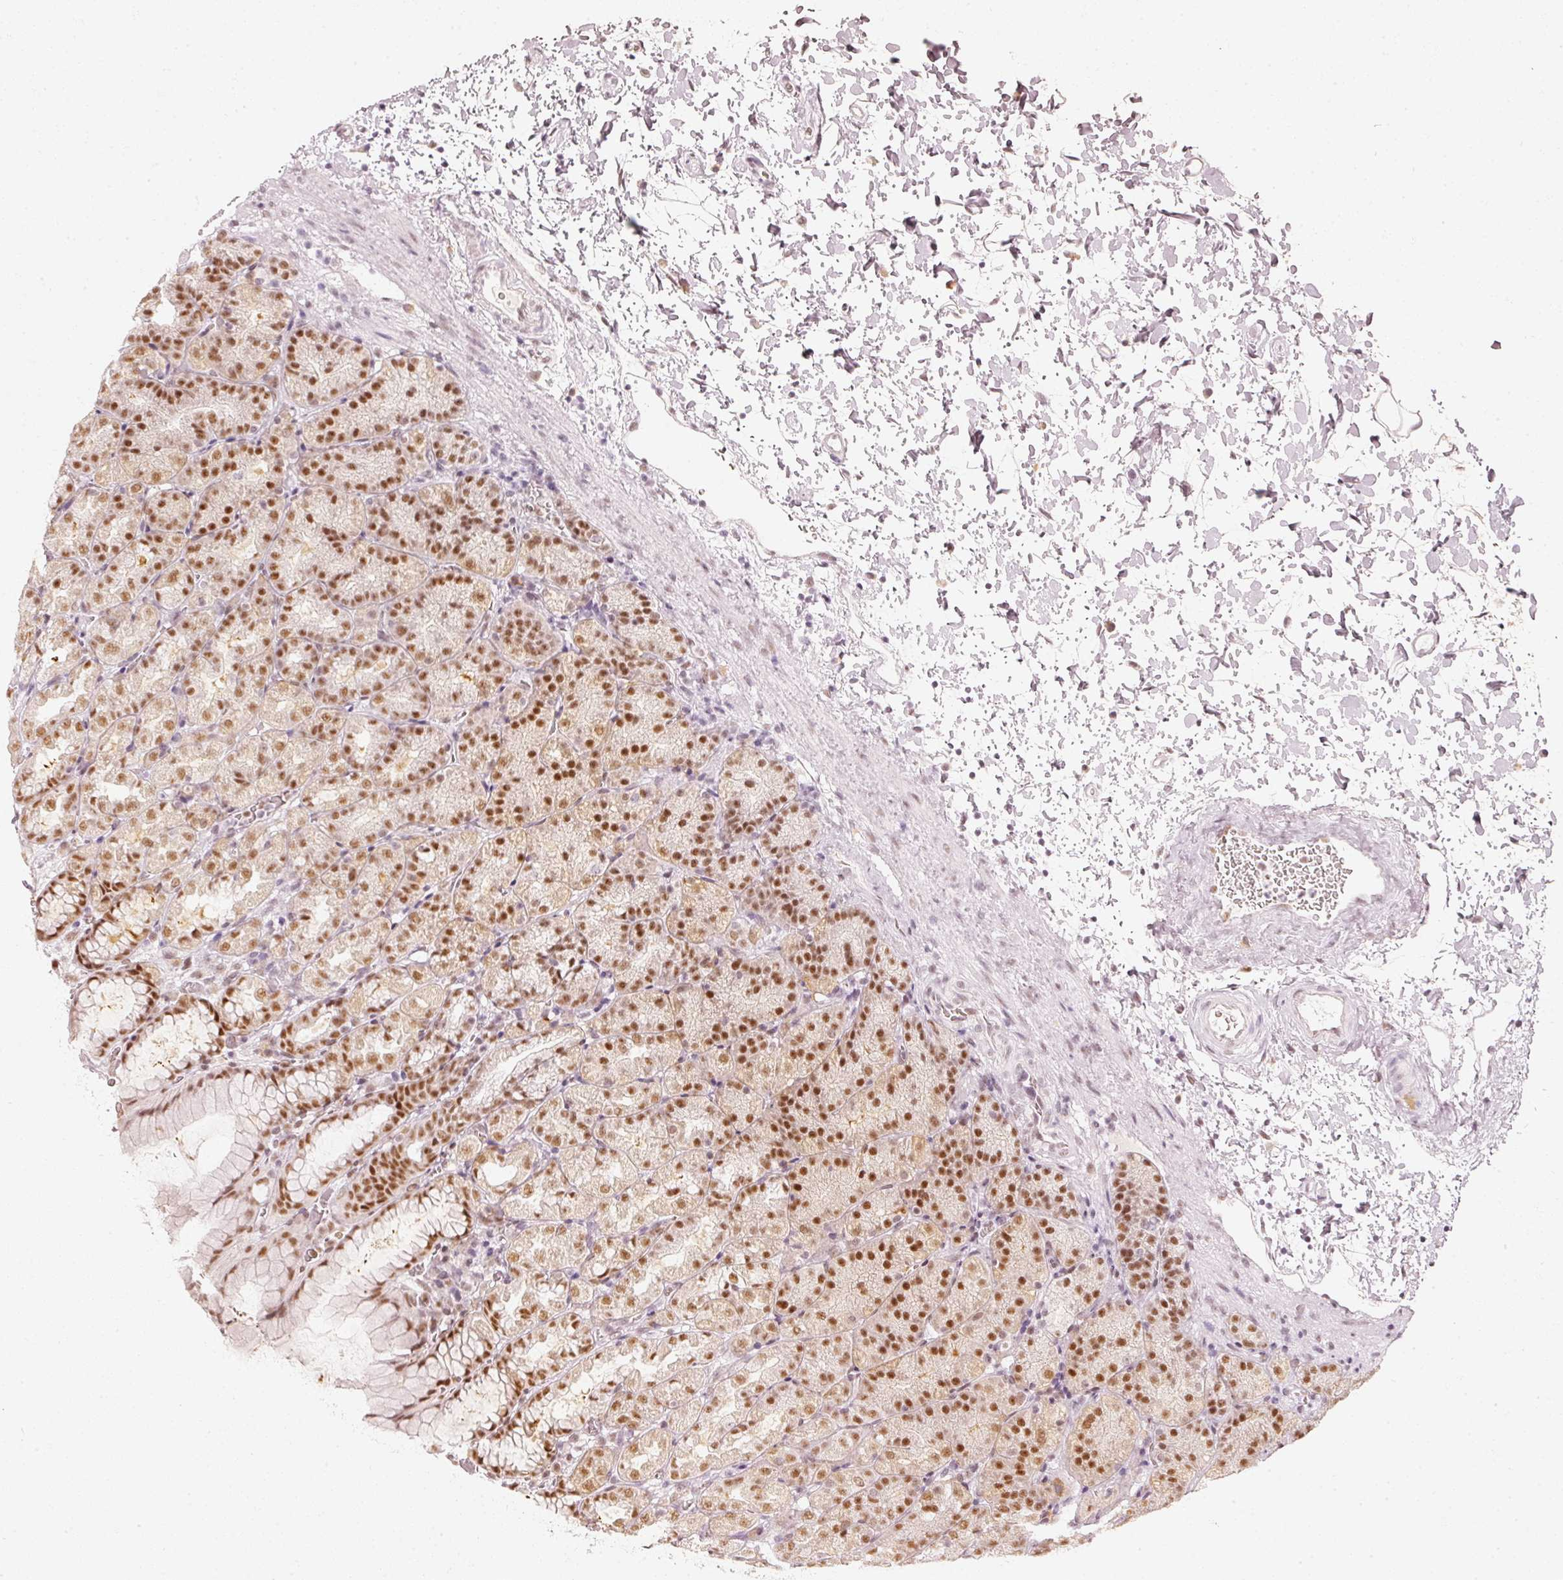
{"staining": {"intensity": "moderate", "quantity": ">75%", "location": "nuclear"}, "tissue": "stomach", "cell_type": "Glandular cells", "image_type": "normal", "snomed": [{"axis": "morphology", "description": "Normal tissue, NOS"}, {"axis": "topography", "description": "Stomach, upper"}], "caption": "A histopathology image of human stomach stained for a protein exhibits moderate nuclear brown staining in glandular cells. Using DAB (brown) and hematoxylin (blue) stains, captured at high magnification using brightfield microscopy.", "gene": "PPP1R10", "patient": {"sex": "female", "age": 81}}